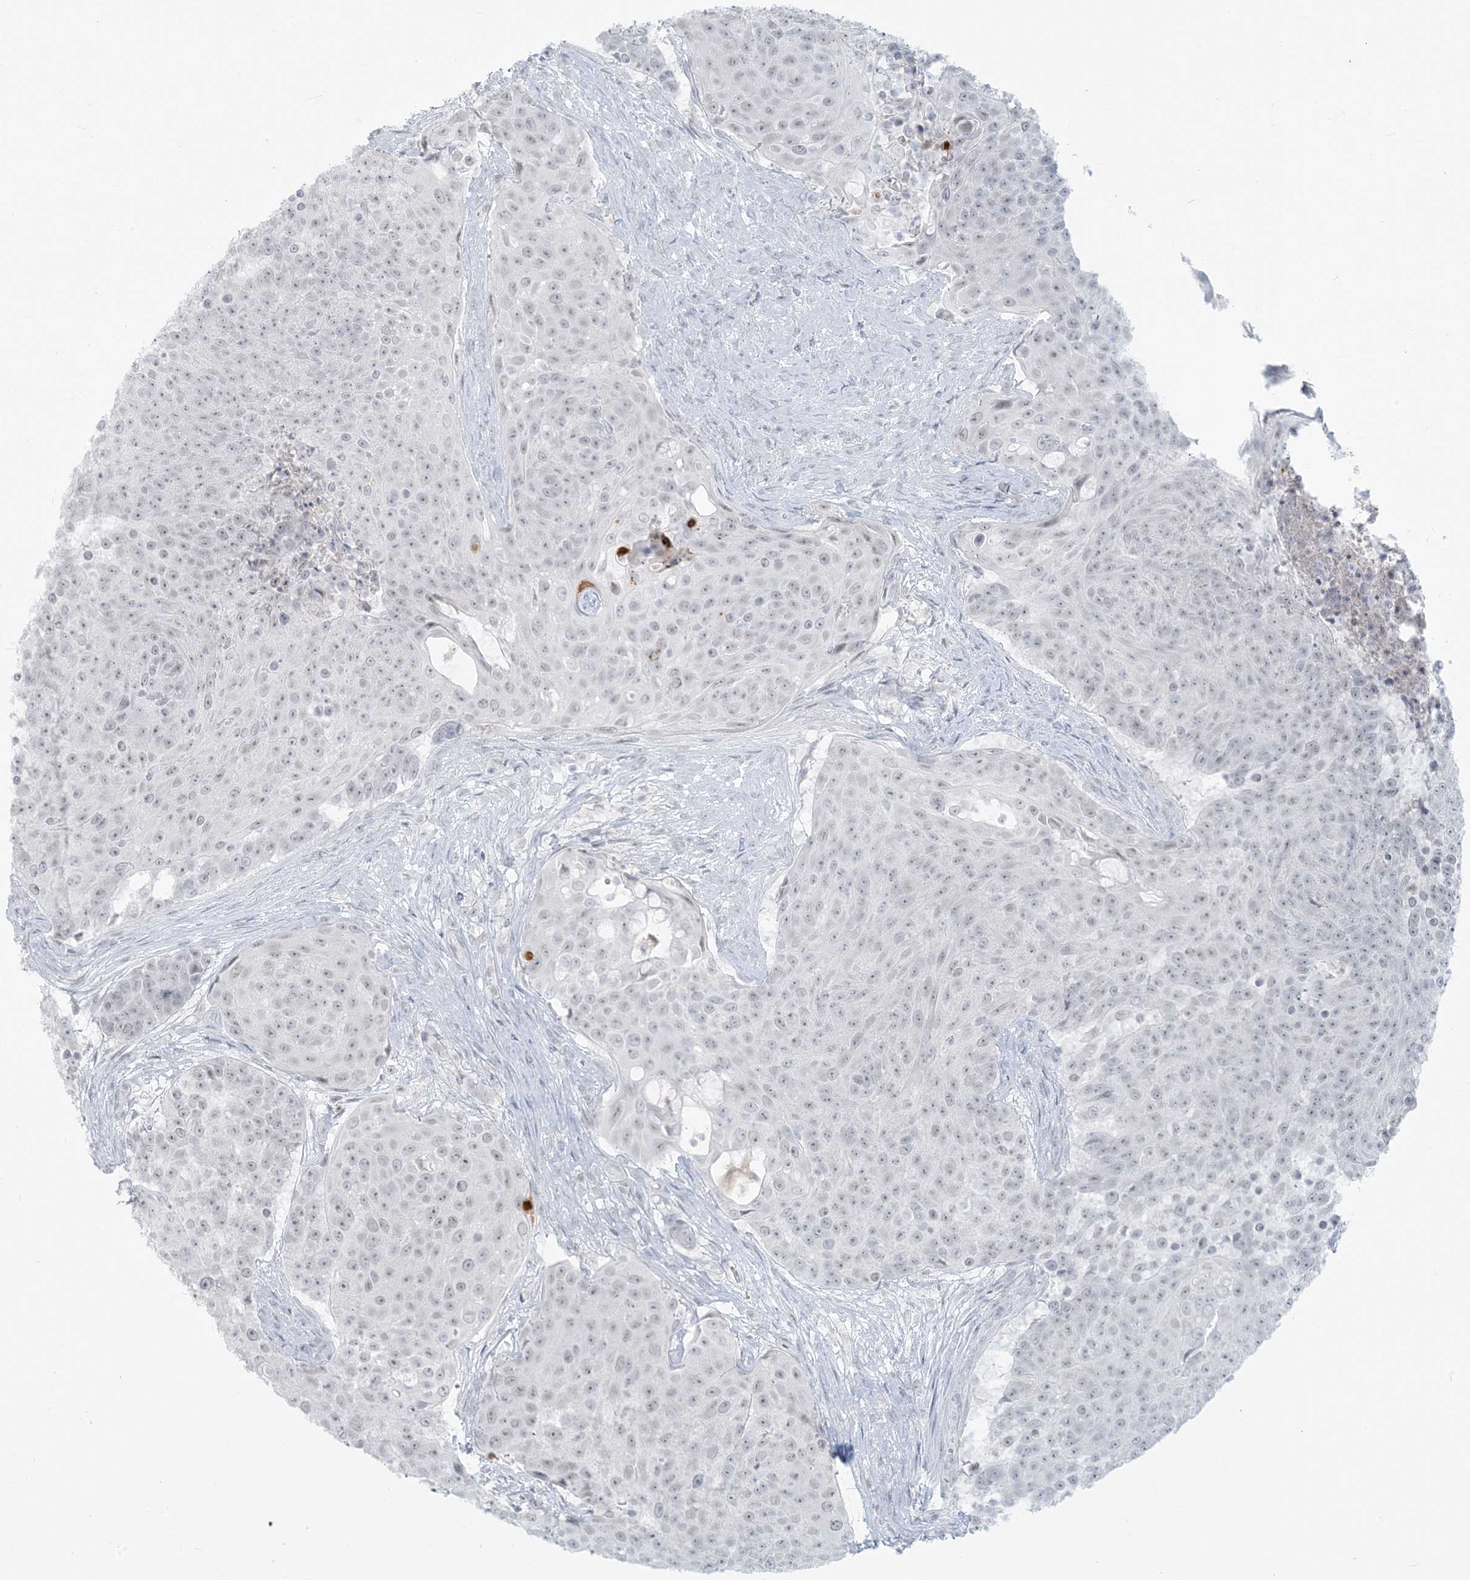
{"staining": {"intensity": "weak", "quantity": "25%-75%", "location": "nuclear"}, "tissue": "urothelial cancer", "cell_type": "Tumor cells", "image_type": "cancer", "snomed": [{"axis": "morphology", "description": "Urothelial carcinoma, High grade"}, {"axis": "topography", "description": "Urinary bladder"}], "caption": "Approximately 25%-75% of tumor cells in high-grade urothelial carcinoma exhibit weak nuclear protein expression as visualized by brown immunohistochemical staining.", "gene": "SCML1", "patient": {"sex": "female", "age": 63}}